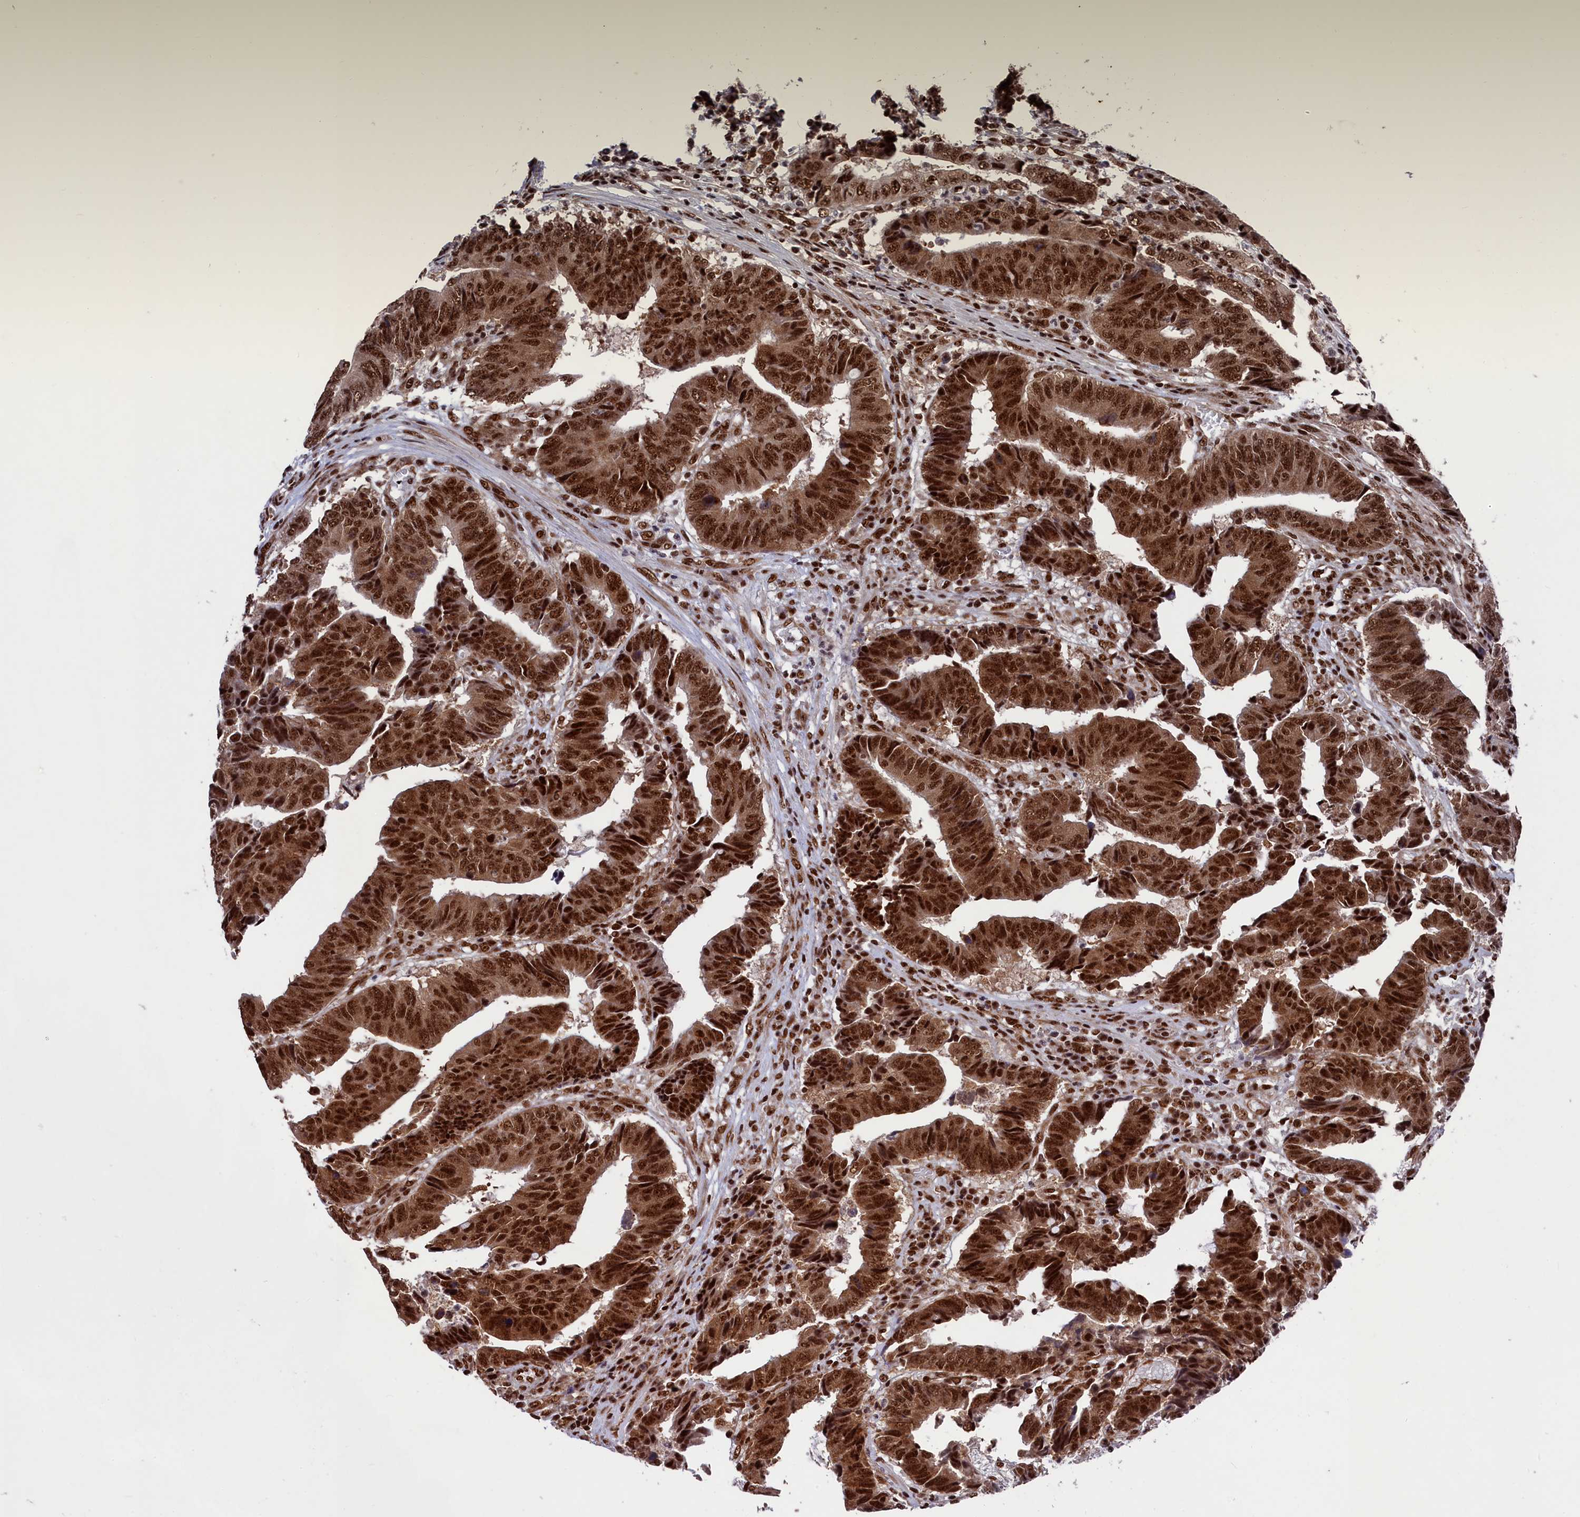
{"staining": {"intensity": "strong", "quantity": ">75%", "location": "cytoplasmic/membranous,nuclear"}, "tissue": "colorectal cancer", "cell_type": "Tumor cells", "image_type": "cancer", "snomed": [{"axis": "morphology", "description": "Adenocarcinoma, NOS"}, {"axis": "topography", "description": "Rectum"}], "caption": "Immunohistochemistry (IHC) image of neoplastic tissue: human colorectal adenocarcinoma stained using immunohistochemistry (IHC) reveals high levels of strong protein expression localized specifically in the cytoplasmic/membranous and nuclear of tumor cells, appearing as a cytoplasmic/membranous and nuclear brown color.", "gene": "PRPF31", "patient": {"sex": "male", "age": 84}}